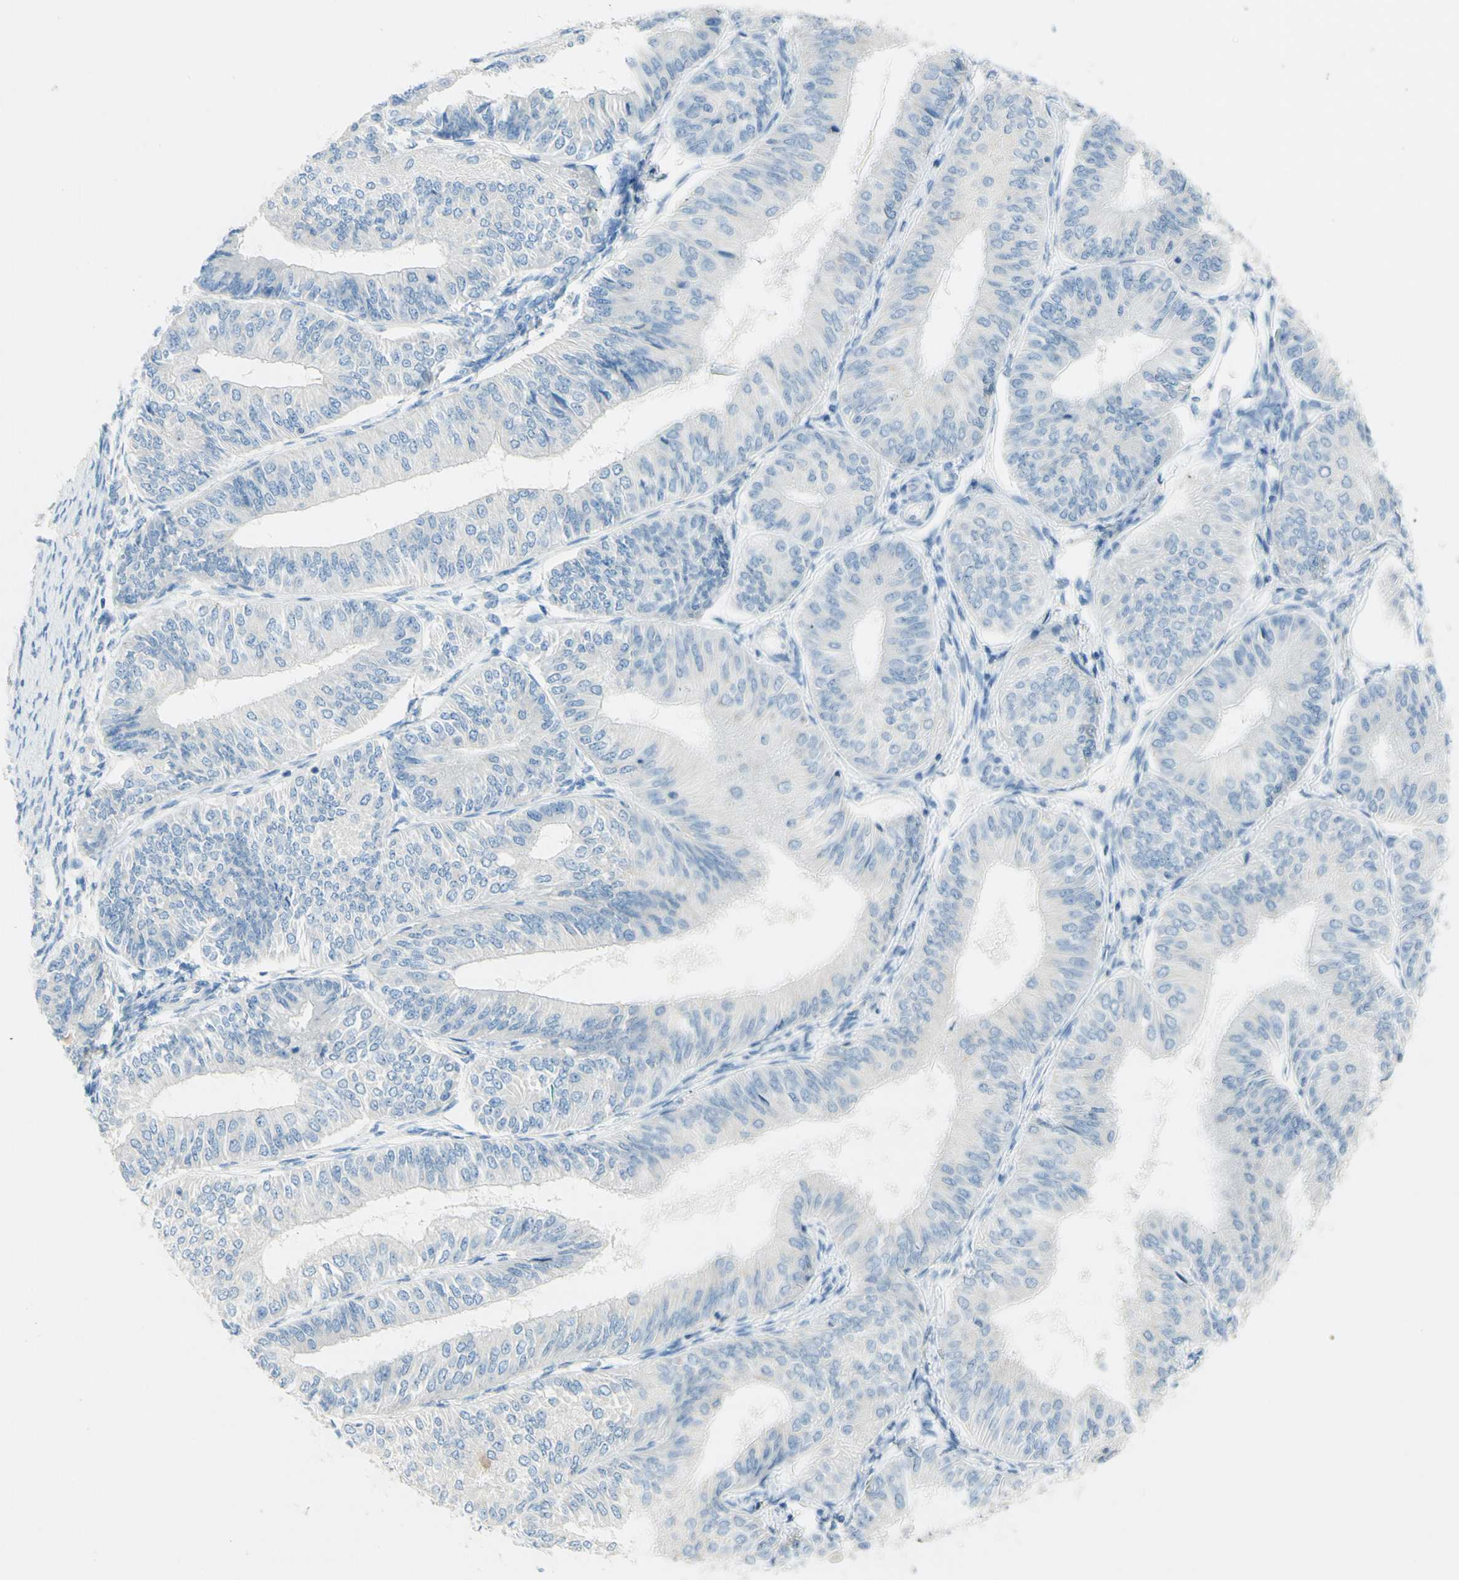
{"staining": {"intensity": "negative", "quantity": "none", "location": "none"}, "tissue": "endometrial cancer", "cell_type": "Tumor cells", "image_type": "cancer", "snomed": [{"axis": "morphology", "description": "Adenocarcinoma, NOS"}, {"axis": "topography", "description": "Endometrium"}], "caption": "Endometrial adenocarcinoma stained for a protein using immunohistochemistry reveals no positivity tumor cells.", "gene": "POLR2J3", "patient": {"sex": "female", "age": 58}}